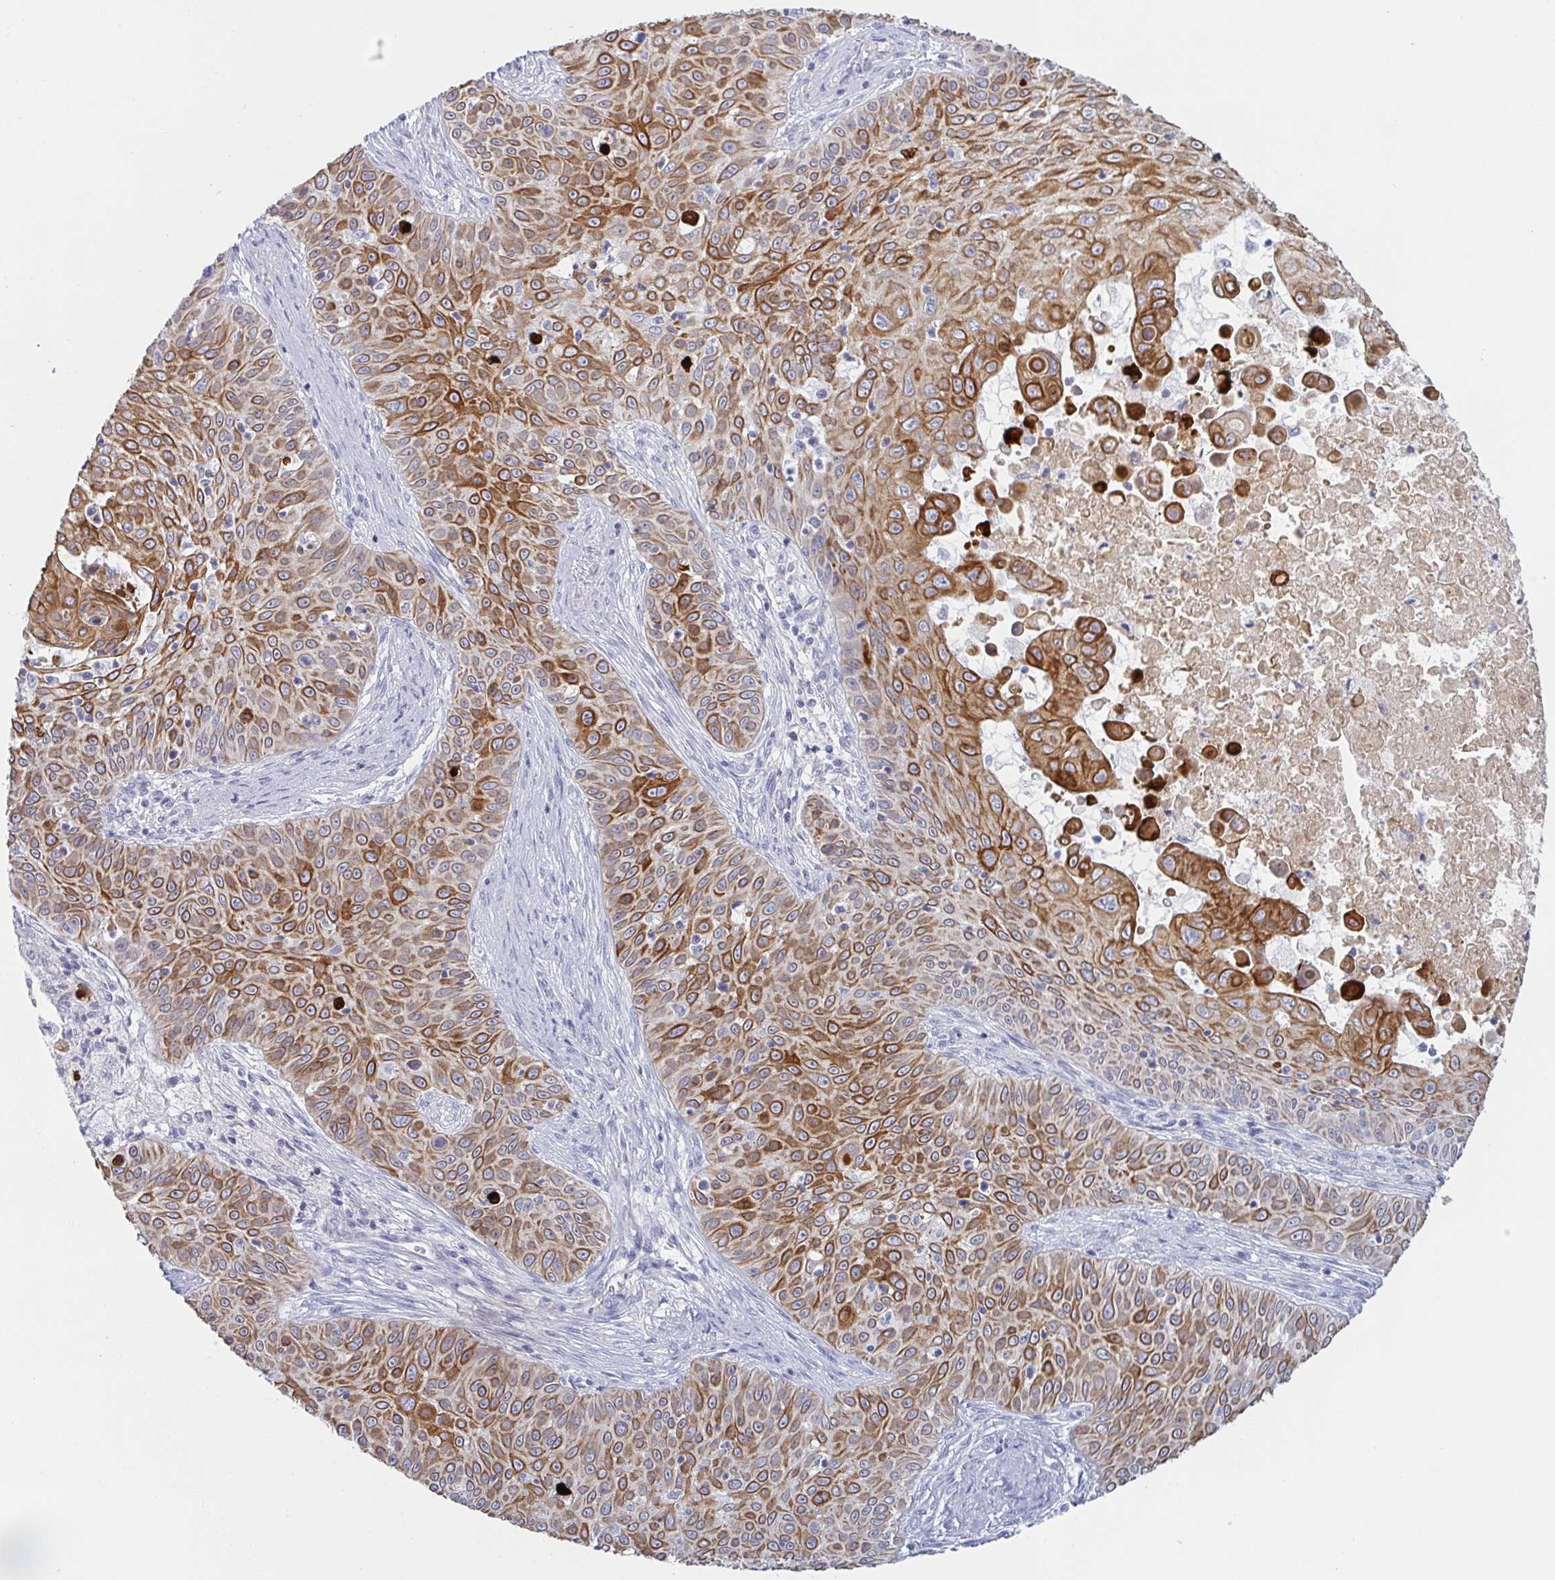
{"staining": {"intensity": "strong", "quantity": ">75%", "location": "cytoplasmic/membranous"}, "tissue": "skin cancer", "cell_type": "Tumor cells", "image_type": "cancer", "snomed": [{"axis": "morphology", "description": "Squamous cell carcinoma, NOS"}, {"axis": "topography", "description": "Skin"}], "caption": "Tumor cells exhibit high levels of strong cytoplasmic/membranous expression in about >75% of cells in human skin cancer. (Stains: DAB (3,3'-diaminobenzidine) in brown, nuclei in blue, Microscopy: brightfield microscopy at high magnification).", "gene": "RHOV", "patient": {"sex": "male", "age": 82}}